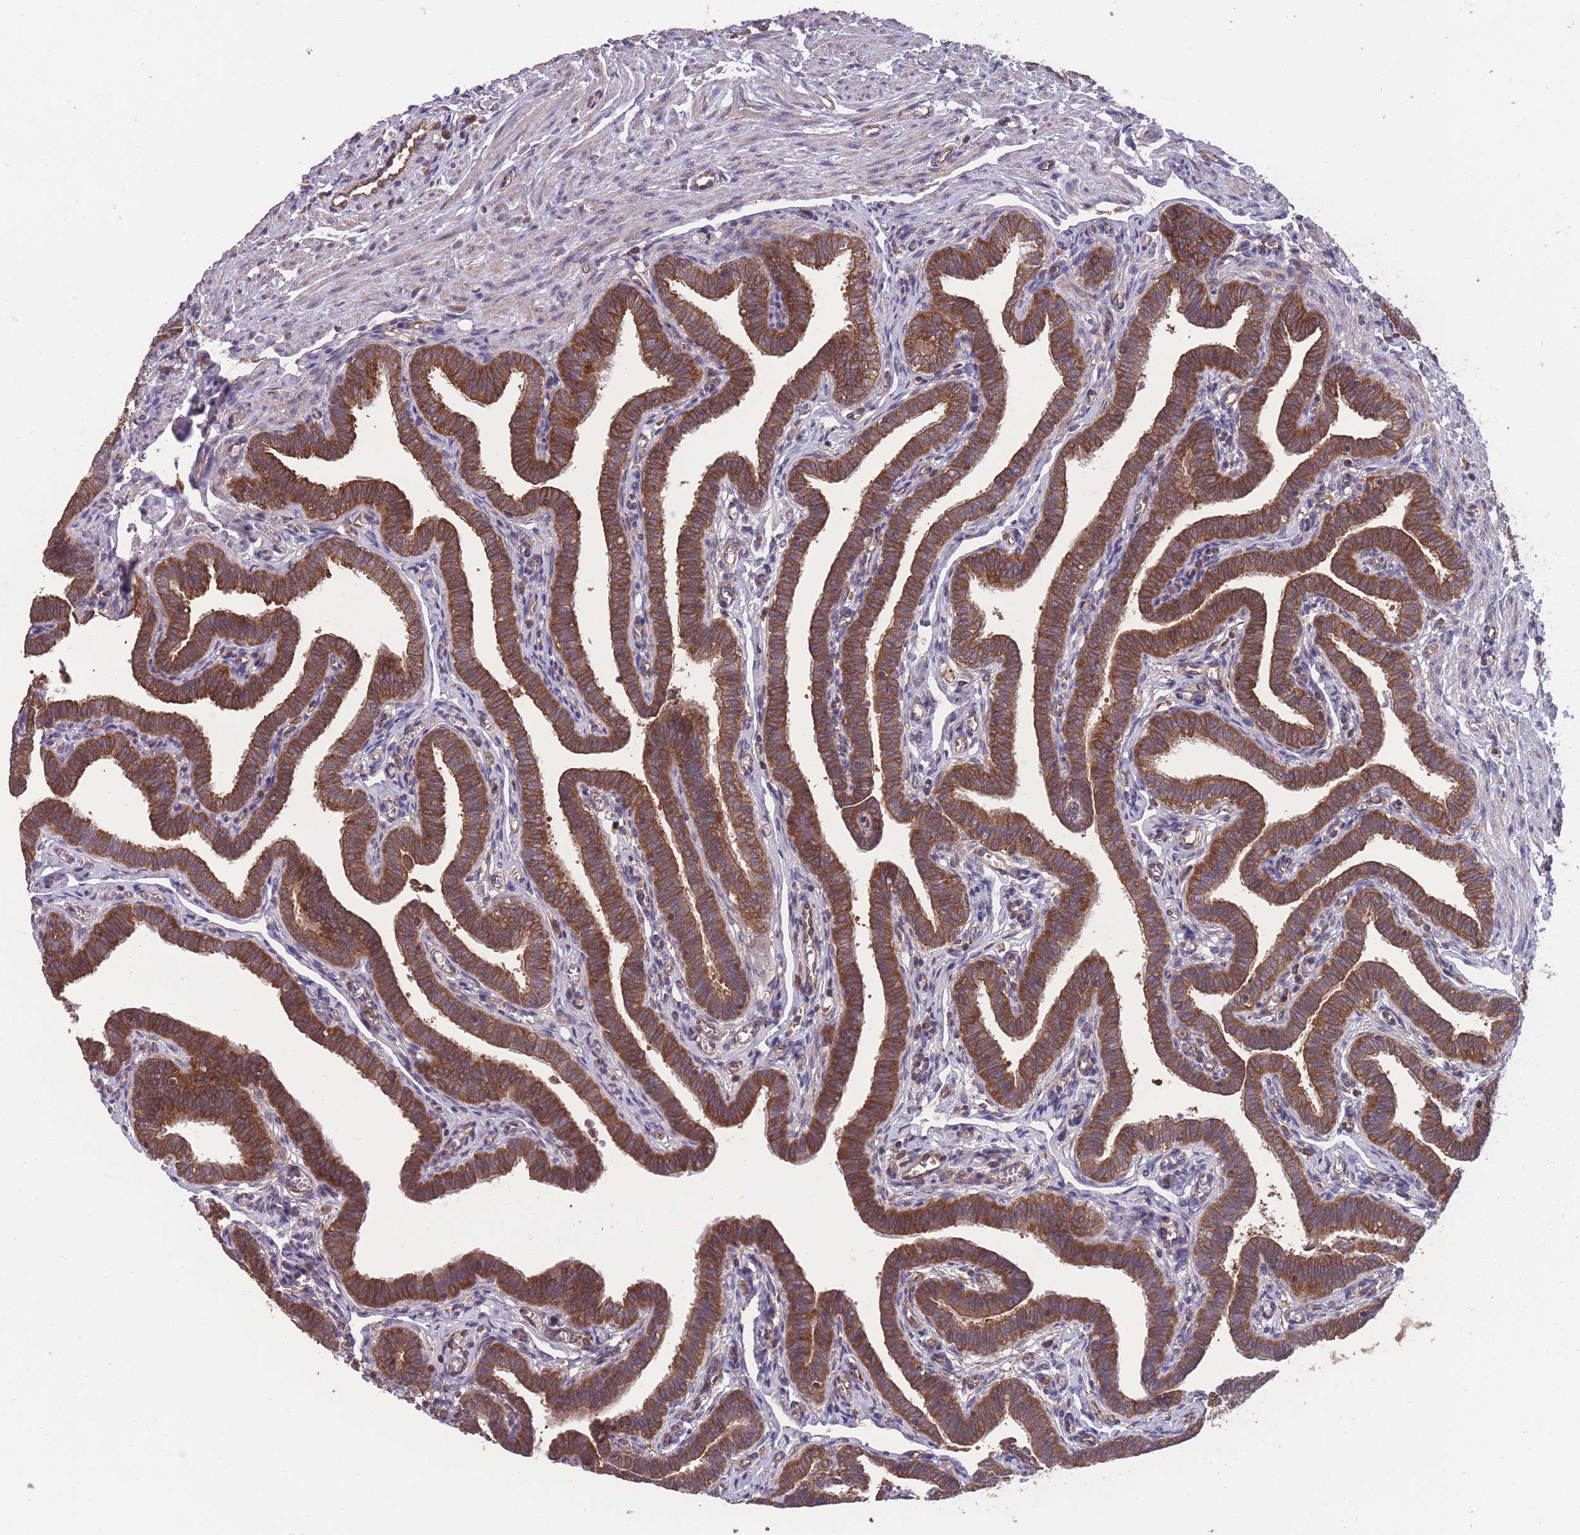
{"staining": {"intensity": "strong", "quantity": ">75%", "location": "cytoplasmic/membranous"}, "tissue": "fallopian tube", "cell_type": "Glandular cells", "image_type": "normal", "snomed": [{"axis": "morphology", "description": "Normal tissue, NOS"}, {"axis": "topography", "description": "Fallopian tube"}], "caption": "Protein expression analysis of unremarkable human fallopian tube reveals strong cytoplasmic/membranous positivity in approximately >75% of glandular cells. (IHC, brightfield microscopy, high magnification).", "gene": "ZPR1", "patient": {"sex": "female", "age": 36}}